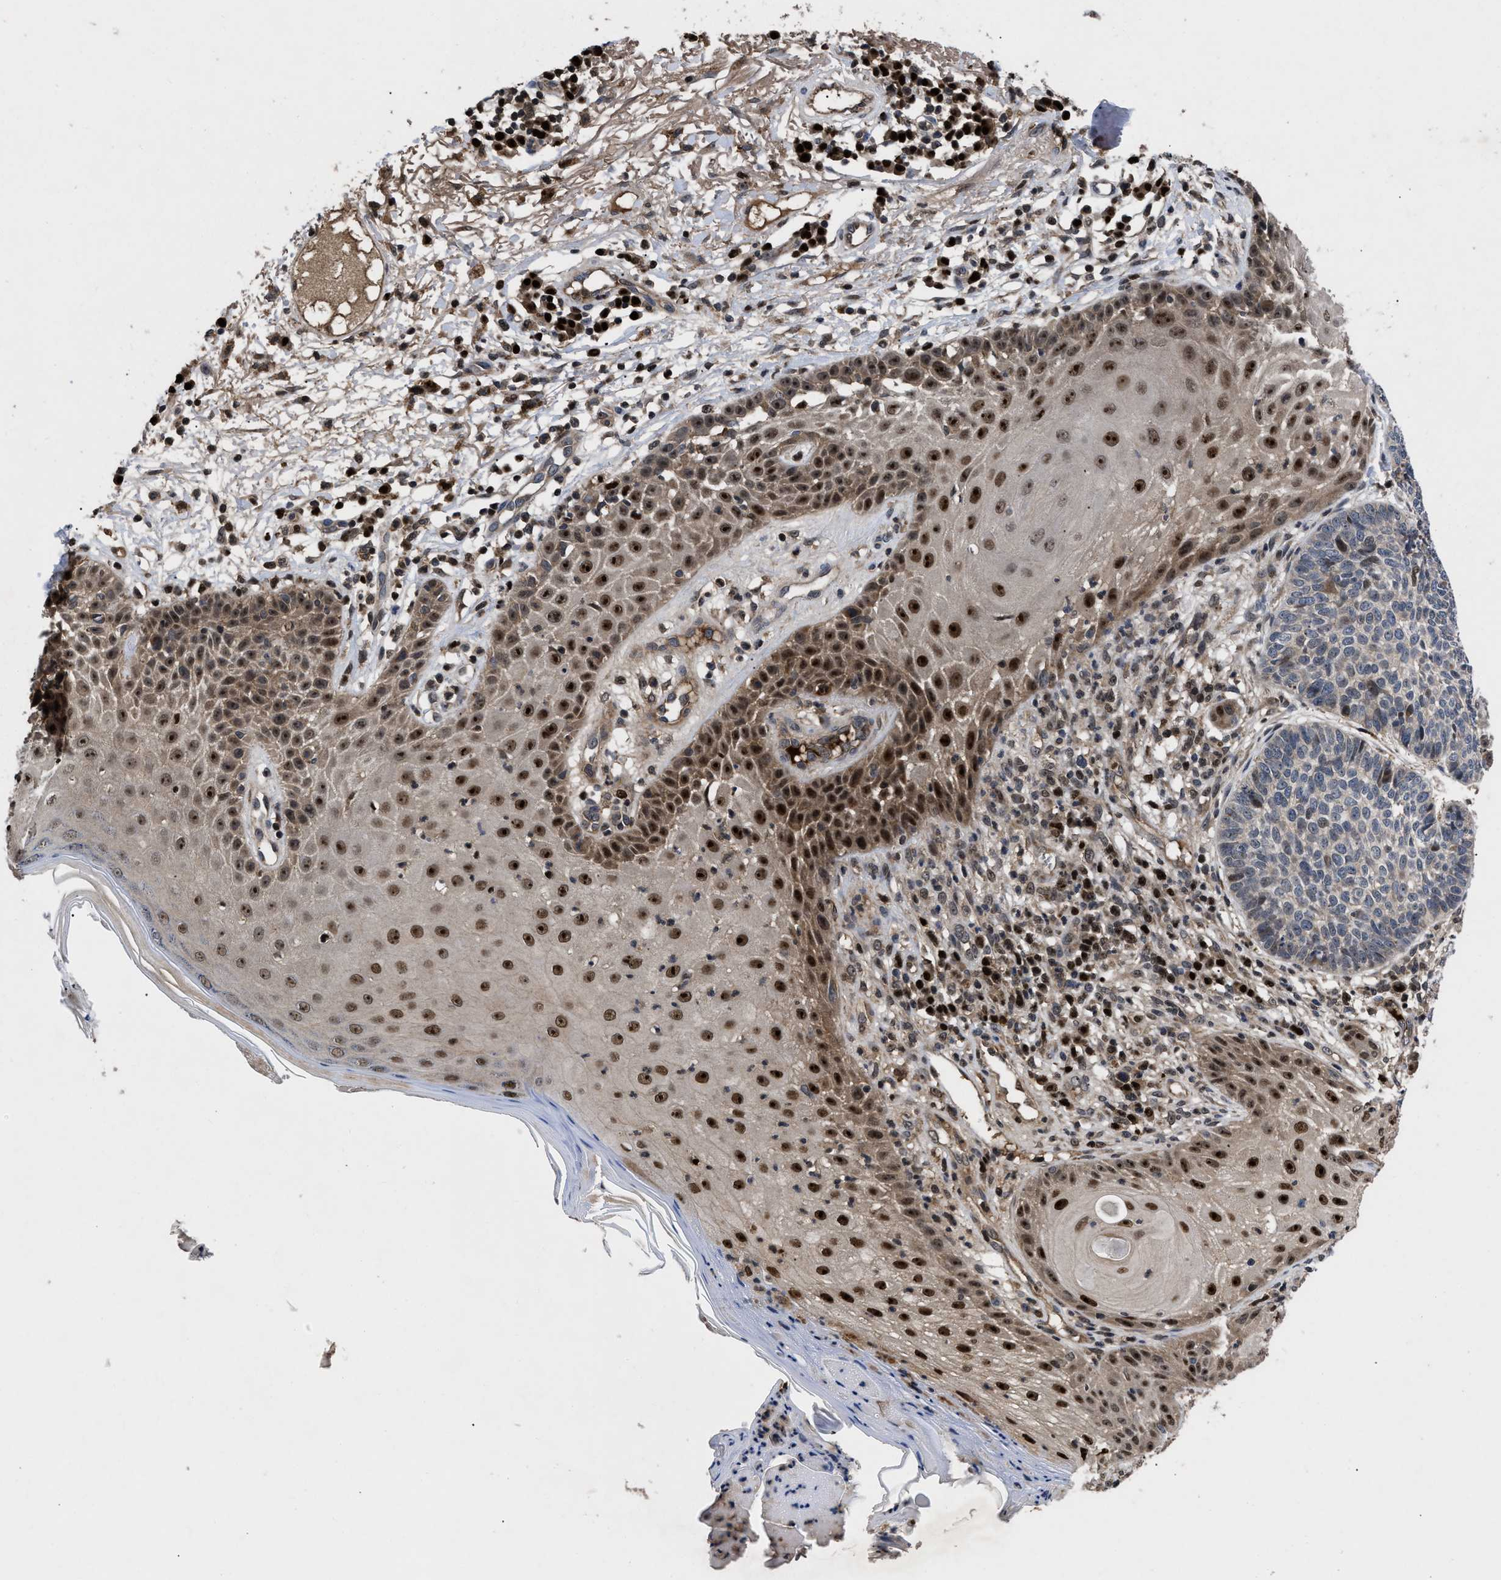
{"staining": {"intensity": "moderate", "quantity": "<25%", "location": "cytoplasmic/membranous,nuclear"}, "tissue": "skin cancer", "cell_type": "Tumor cells", "image_type": "cancer", "snomed": [{"axis": "morphology", "description": "Normal tissue, NOS"}, {"axis": "morphology", "description": "Basal cell carcinoma"}, {"axis": "topography", "description": "Skin"}], "caption": "A high-resolution image shows immunohistochemistry staining of skin basal cell carcinoma, which displays moderate cytoplasmic/membranous and nuclear staining in approximately <25% of tumor cells. The protein is shown in brown color, while the nuclei are stained blue.", "gene": "FAM200A", "patient": {"sex": "male", "age": 79}}